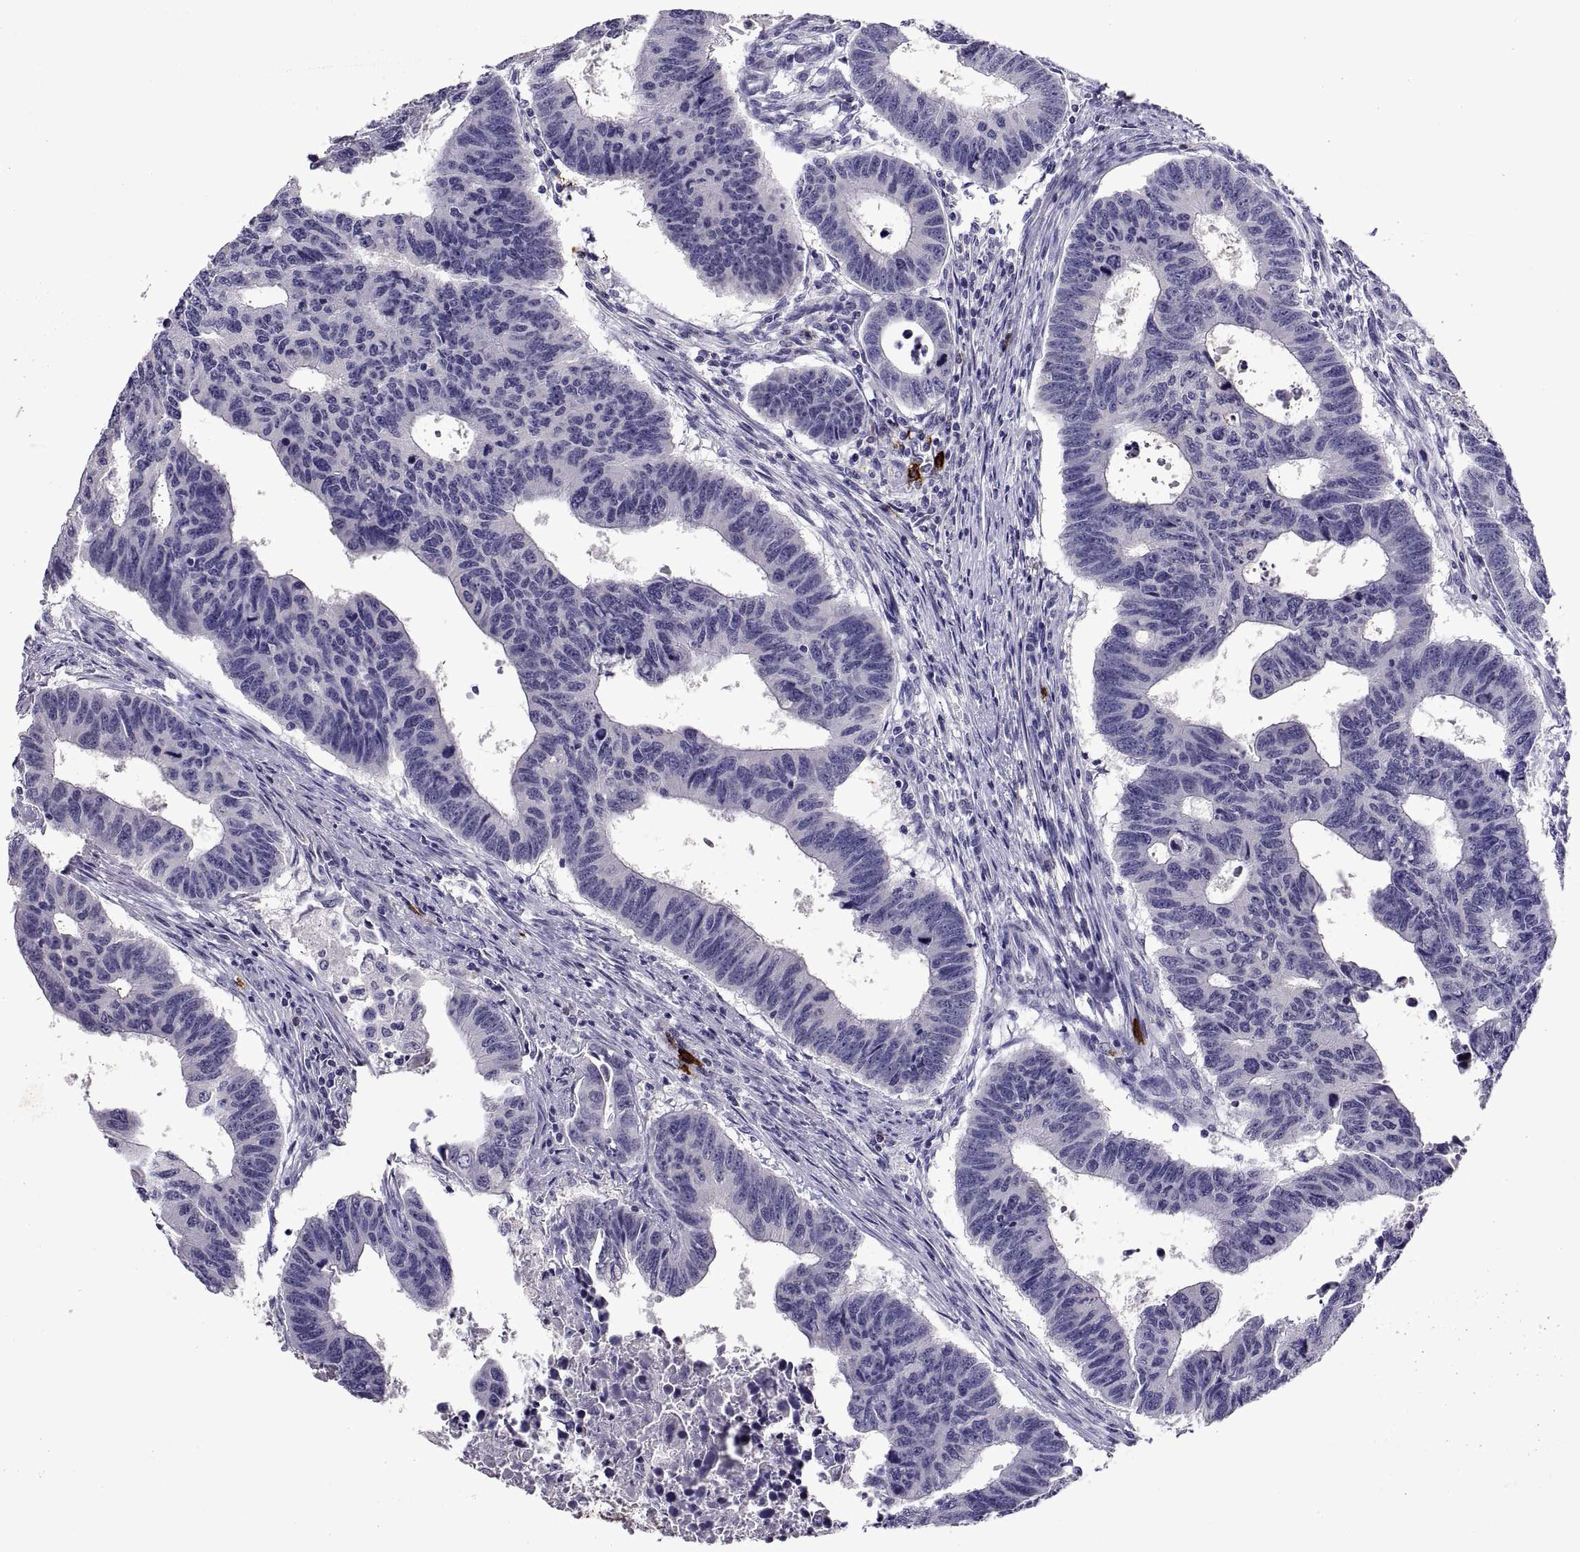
{"staining": {"intensity": "negative", "quantity": "none", "location": "none"}, "tissue": "colorectal cancer", "cell_type": "Tumor cells", "image_type": "cancer", "snomed": [{"axis": "morphology", "description": "Adenocarcinoma, NOS"}, {"axis": "topography", "description": "Rectum"}], "caption": "There is no significant staining in tumor cells of adenocarcinoma (colorectal). (Brightfield microscopy of DAB (3,3'-diaminobenzidine) immunohistochemistry (IHC) at high magnification).", "gene": "MS4A1", "patient": {"sex": "female", "age": 85}}